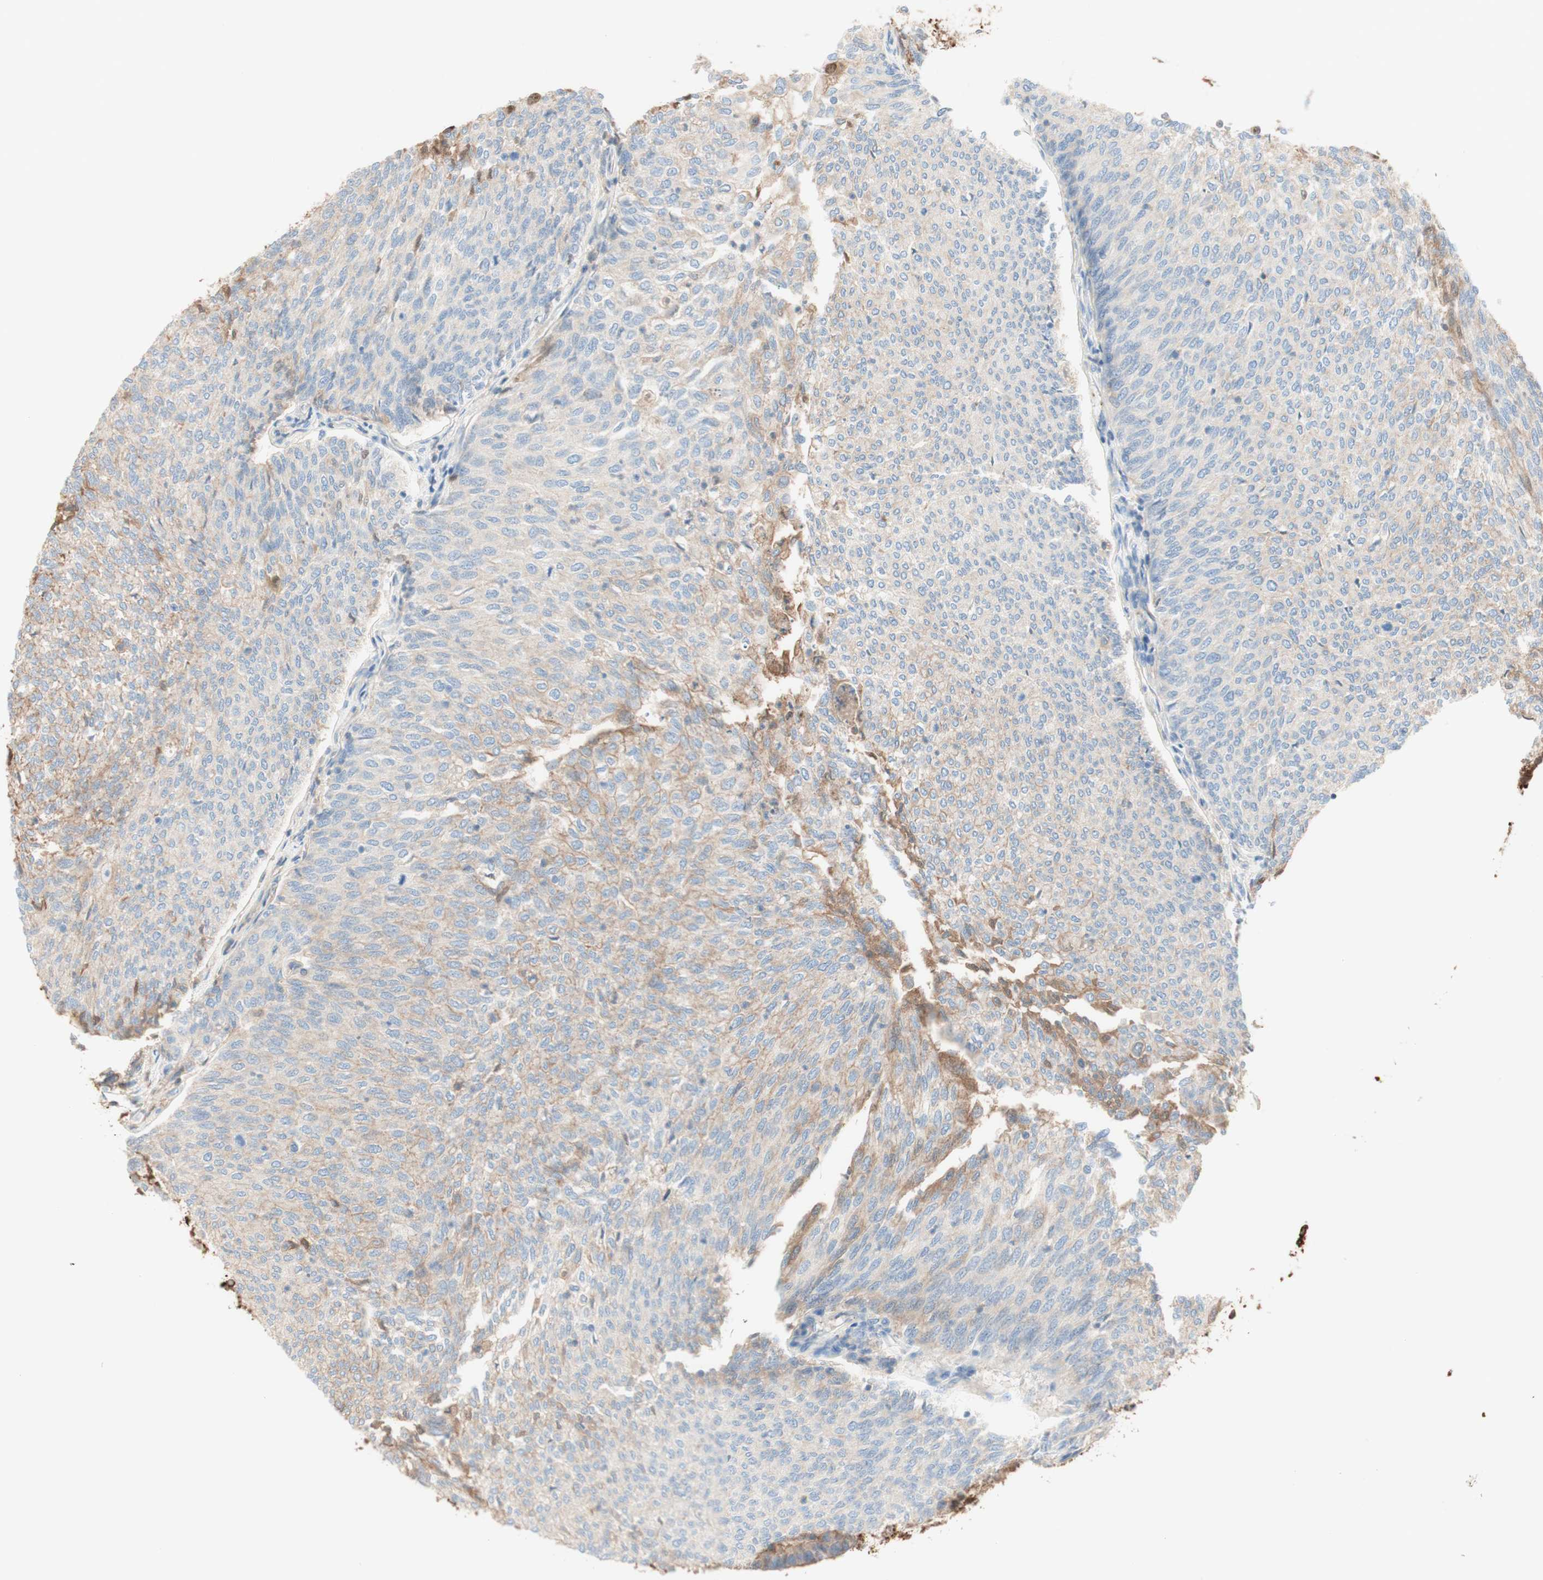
{"staining": {"intensity": "weak", "quantity": "25%-75%", "location": "cytoplasmic/membranous"}, "tissue": "urothelial cancer", "cell_type": "Tumor cells", "image_type": "cancer", "snomed": [{"axis": "morphology", "description": "Urothelial carcinoma, Low grade"}, {"axis": "topography", "description": "Urinary bladder"}], "caption": "Immunohistochemistry staining of low-grade urothelial carcinoma, which demonstrates low levels of weak cytoplasmic/membranous expression in approximately 25%-75% of tumor cells indicating weak cytoplasmic/membranous protein staining. The staining was performed using DAB (3,3'-diaminobenzidine) (brown) for protein detection and nuclei were counterstained in hematoxylin (blue).", "gene": "KNG1", "patient": {"sex": "female", "age": 79}}